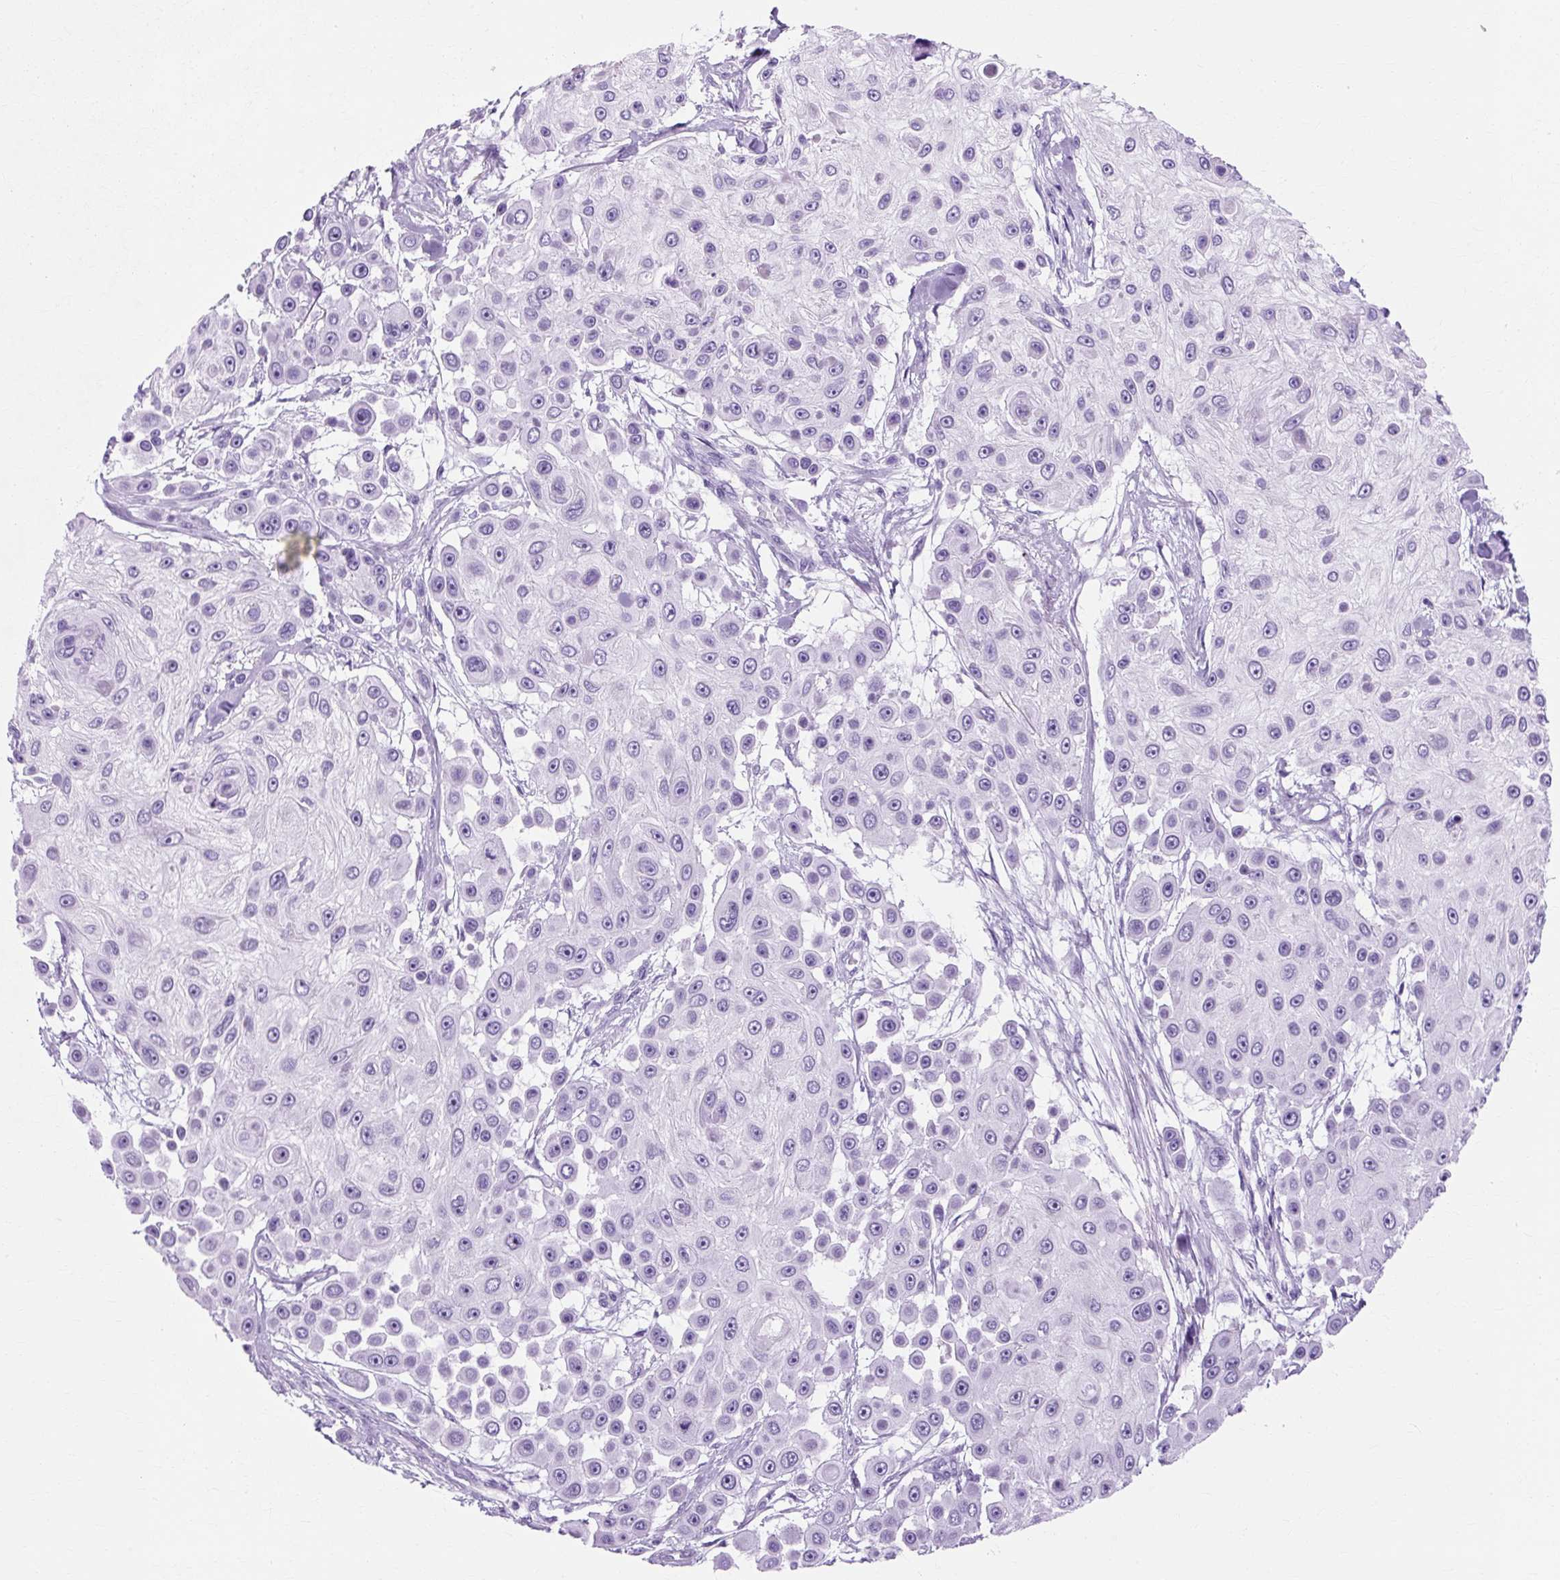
{"staining": {"intensity": "negative", "quantity": "none", "location": "none"}, "tissue": "skin cancer", "cell_type": "Tumor cells", "image_type": "cancer", "snomed": [{"axis": "morphology", "description": "Squamous cell carcinoma, NOS"}, {"axis": "topography", "description": "Skin"}], "caption": "DAB immunohistochemical staining of skin cancer shows no significant positivity in tumor cells. (DAB (3,3'-diaminobenzidine) IHC, high magnification).", "gene": "TMEM89", "patient": {"sex": "male", "age": 67}}